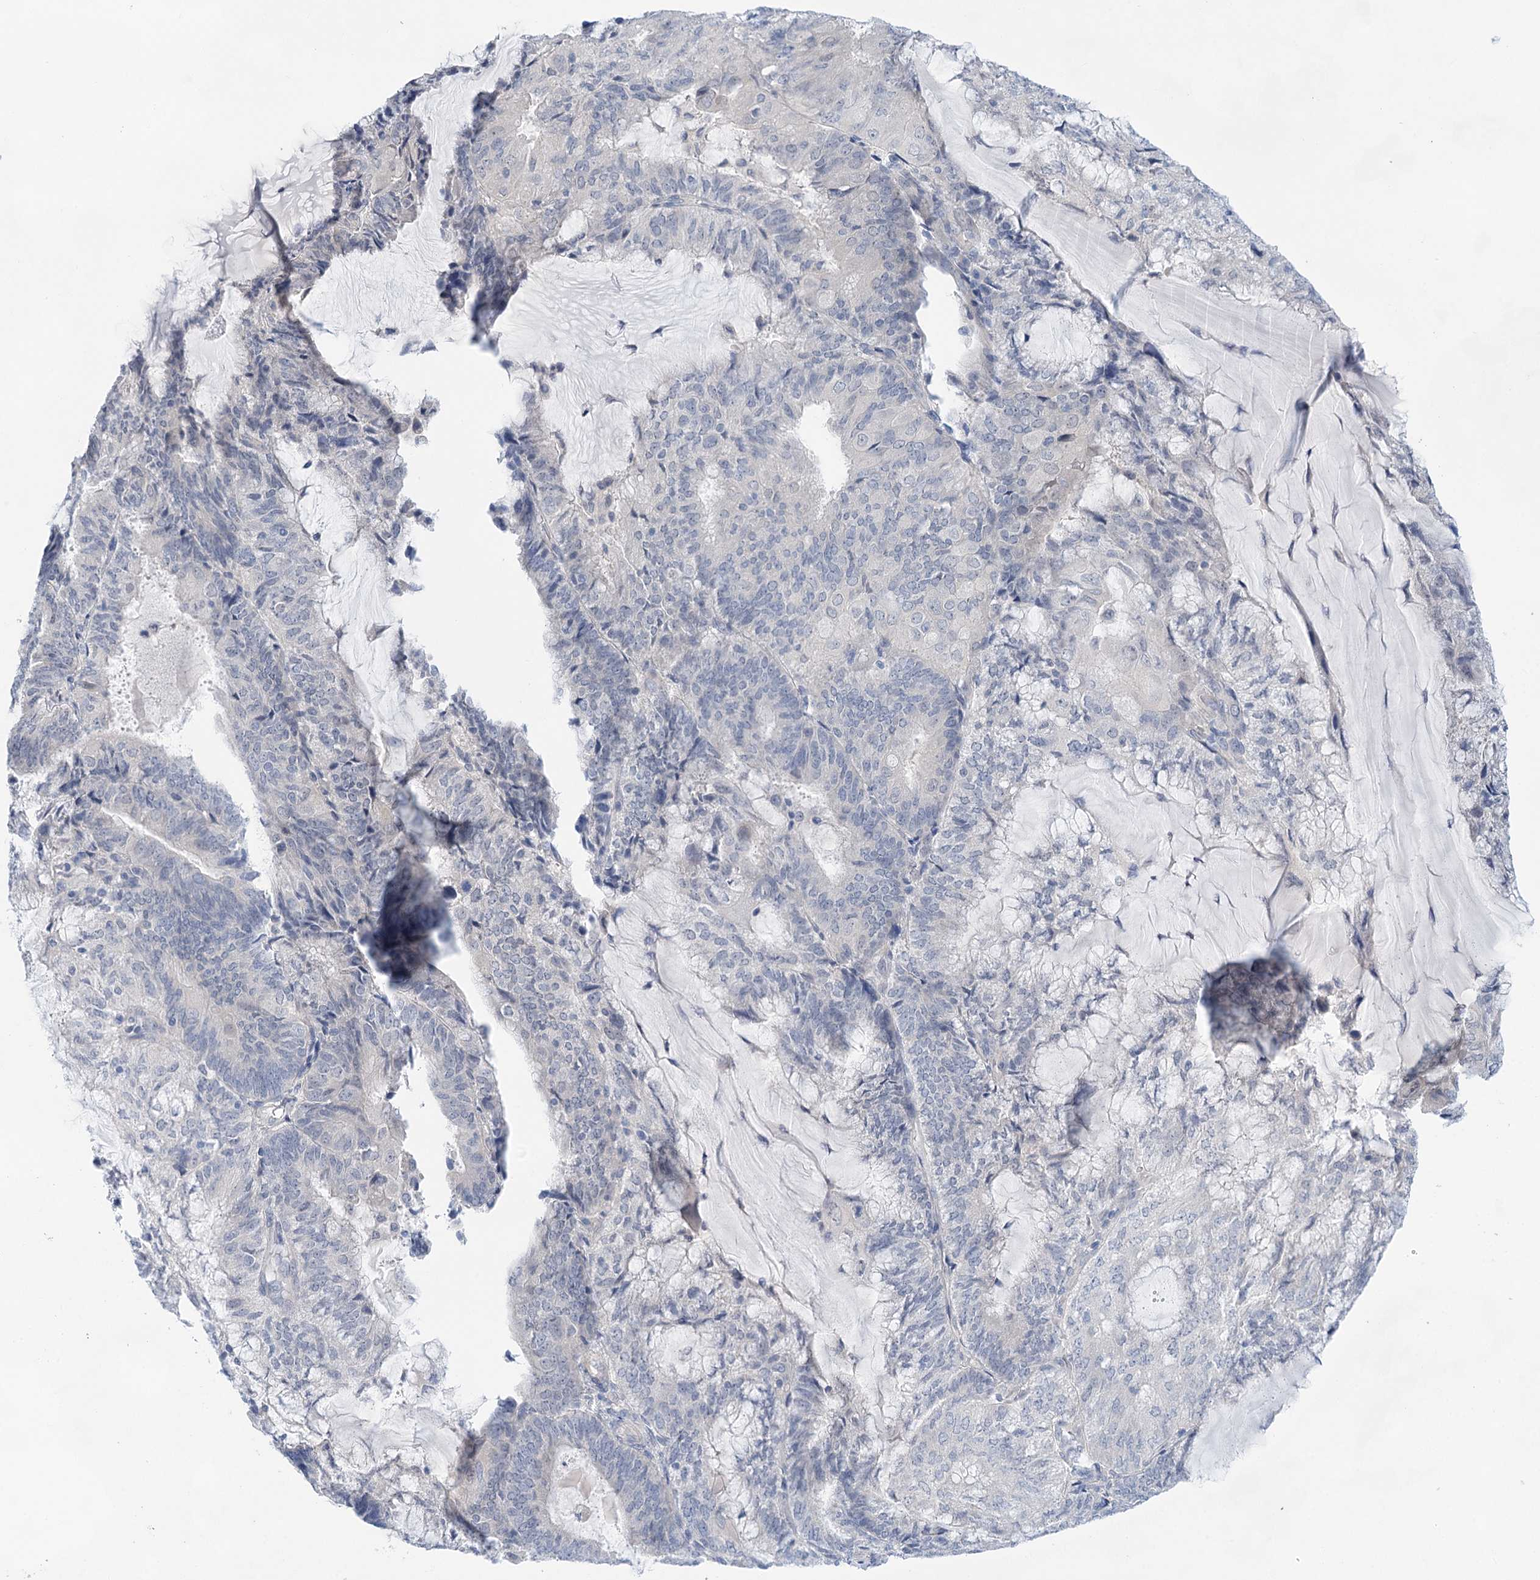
{"staining": {"intensity": "negative", "quantity": "none", "location": "none"}, "tissue": "endometrial cancer", "cell_type": "Tumor cells", "image_type": "cancer", "snomed": [{"axis": "morphology", "description": "Adenocarcinoma, NOS"}, {"axis": "topography", "description": "Endometrium"}], "caption": "Endometrial cancer stained for a protein using immunohistochemistry (IHC) displays no positivity tumor cells.", "gene": "LALBA", "patient": {"sex": "female", "age": 81}}